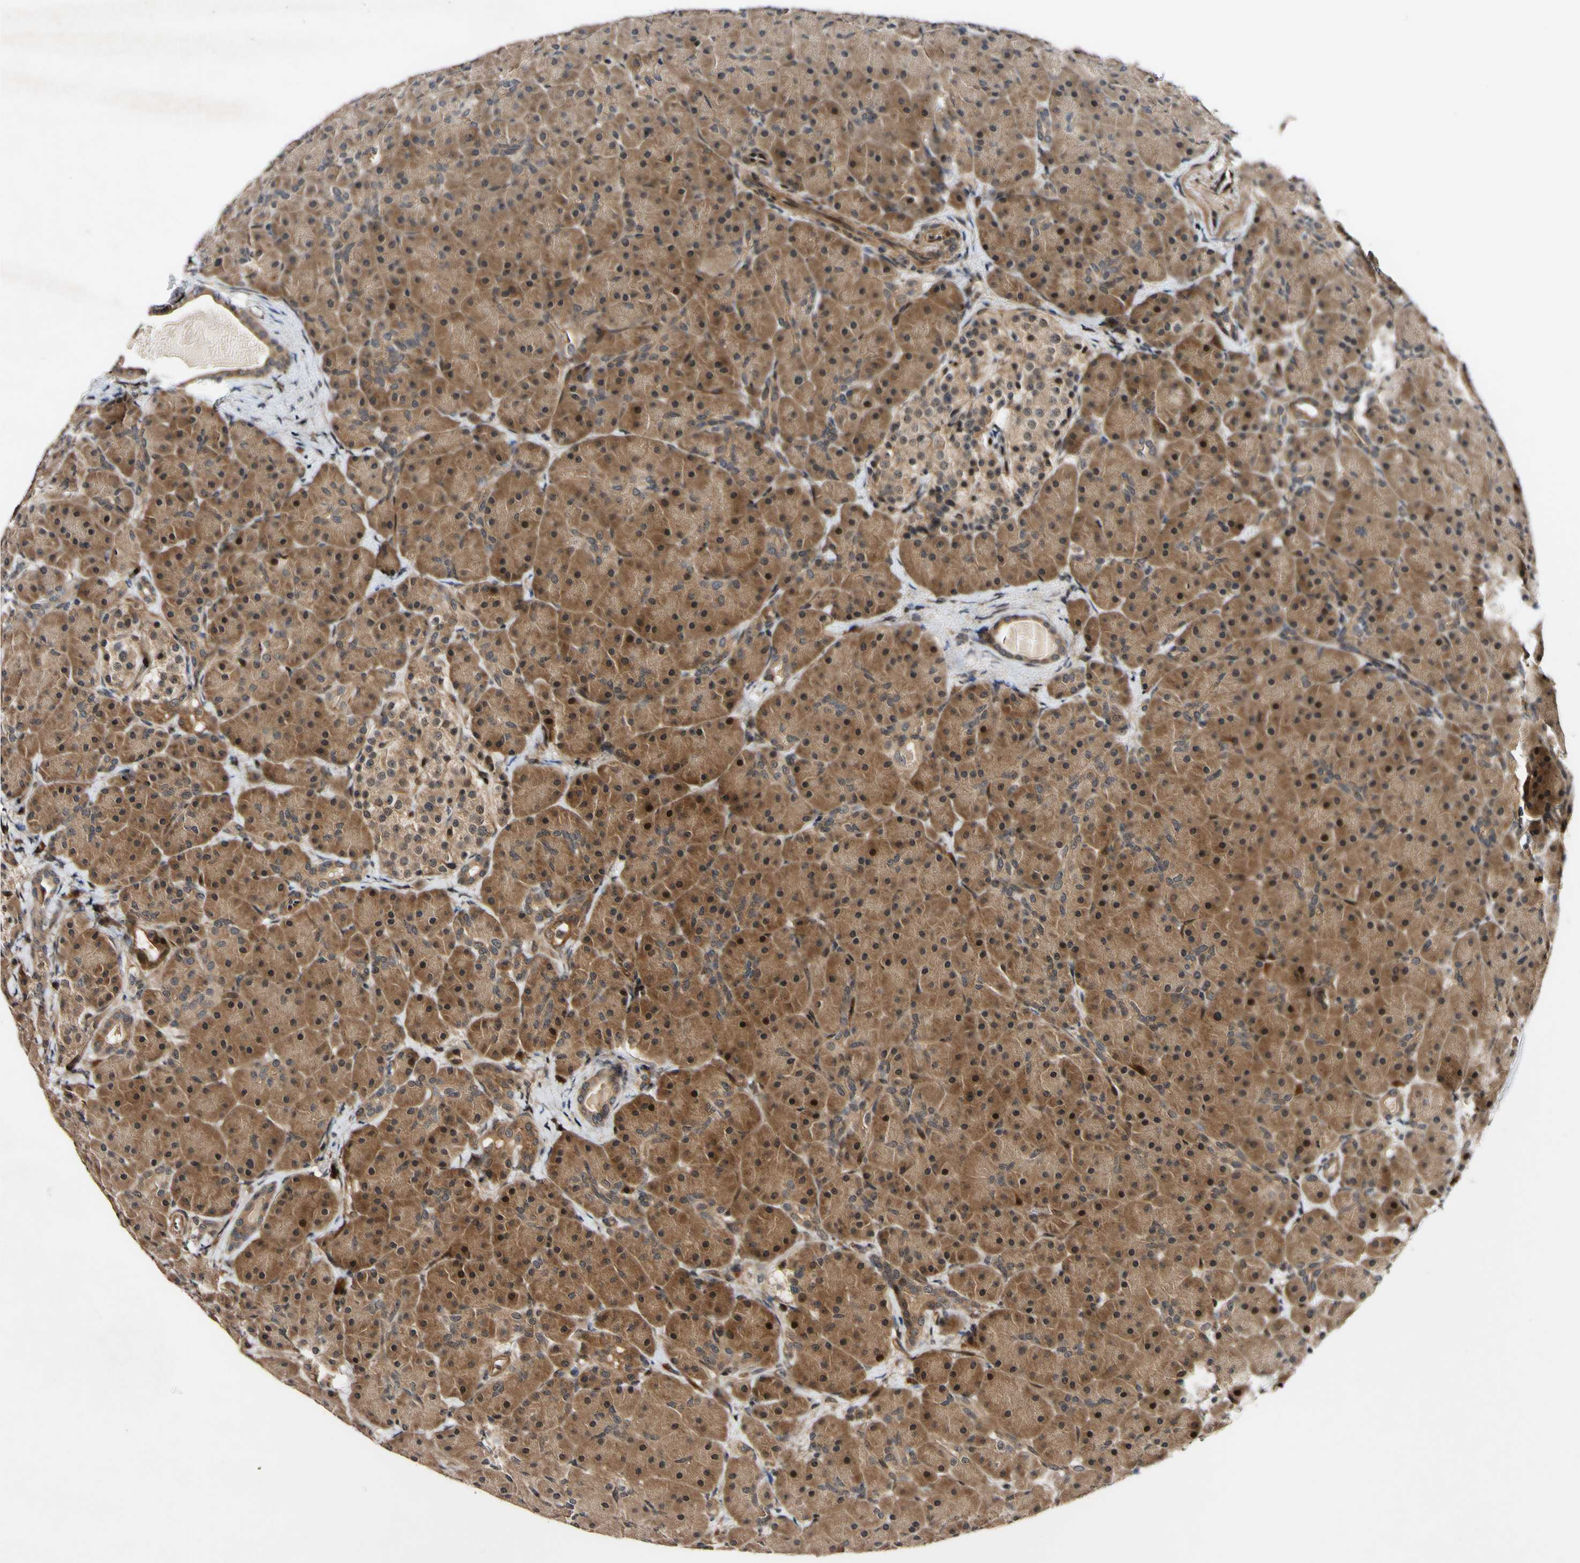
{"staining": {"intensity": "strong", "quantity": "25%-75%", "location": "cytoplasmic/membranous,nuclear"}, "tissue": "pancreas", "cell_type": "Exocrine glandular cells", "image_type": "normal", "snomed": [{"axis": "morphology", "description": "Normal tissue, NOS"}, {"axis": "topography", "description": "Pancreas"}], "caption": "Brown immunohistochemical staining in benign human pancreas shows strong cytoplasmic/membranous,nuclear staining in about 25%-75% of exocrine glandular cells. Using DAB (brown) and hematoxylin (blue) stains, captured at high magnification using brightfield microscopy.", "gene": "CSNK1E", "patient": {"sex": "male", "age": 66}}